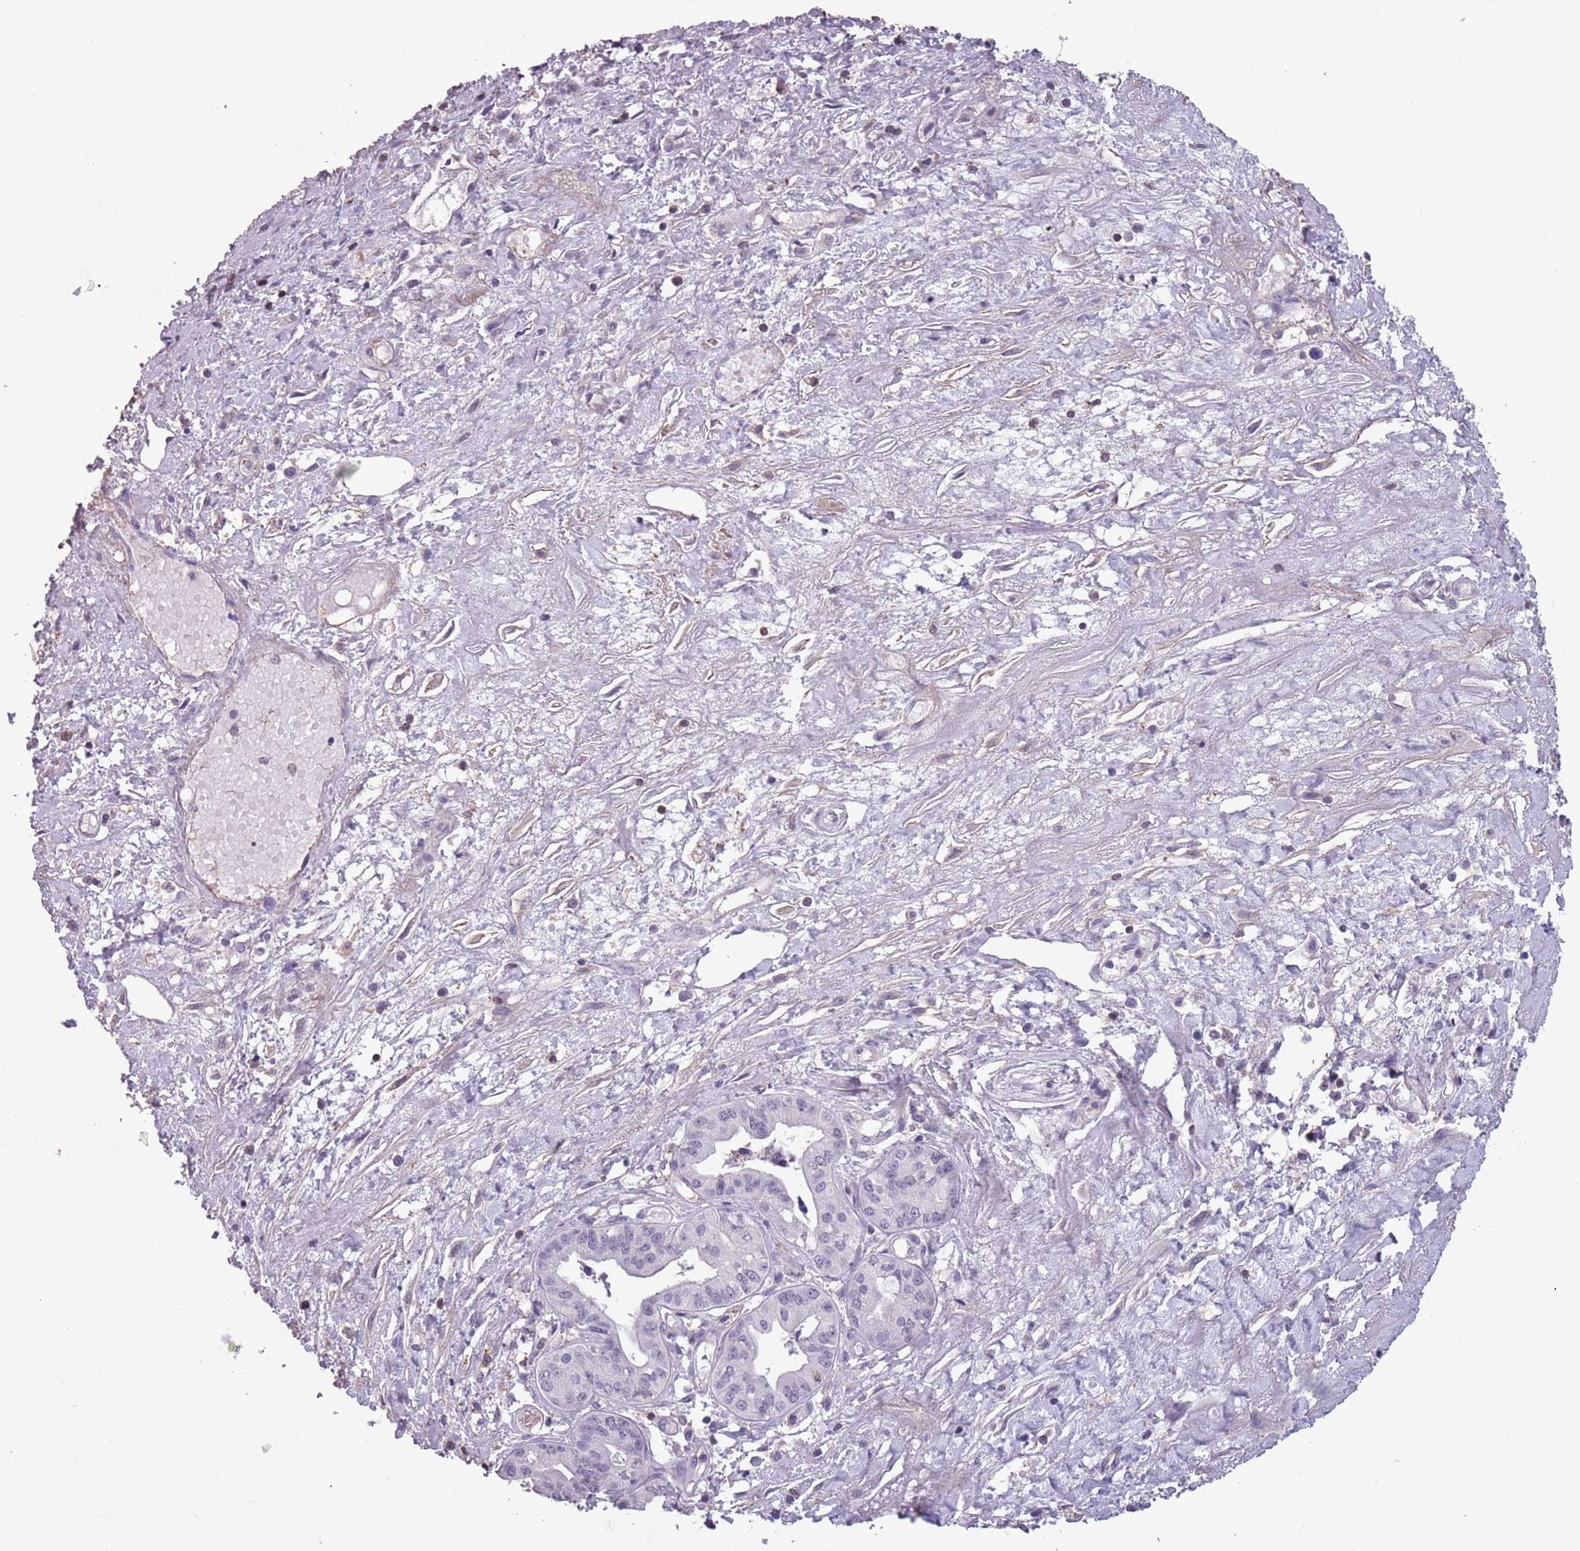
{"staining": {"intensity": "negative", "quantity": "none", "location": "none"}, "tissue": "pancreatic cancer", "cell_type": "Tumor cells", "image_type": "cancer", "snomed": [{"axis": "morphology", "description": "Adenocarcinoma, NOS"}, {"axis": "topography", "description": "Pancreas"}], "caption": "Immunohistochemistry image of neoplastic tissue: pancreatic cancer stained with DAB exhibits no significant protein expression in tumor cells. Nuclei are stained in blue.", "gene": "SUN5", "patient": {"sex": "female", "age": 50}}